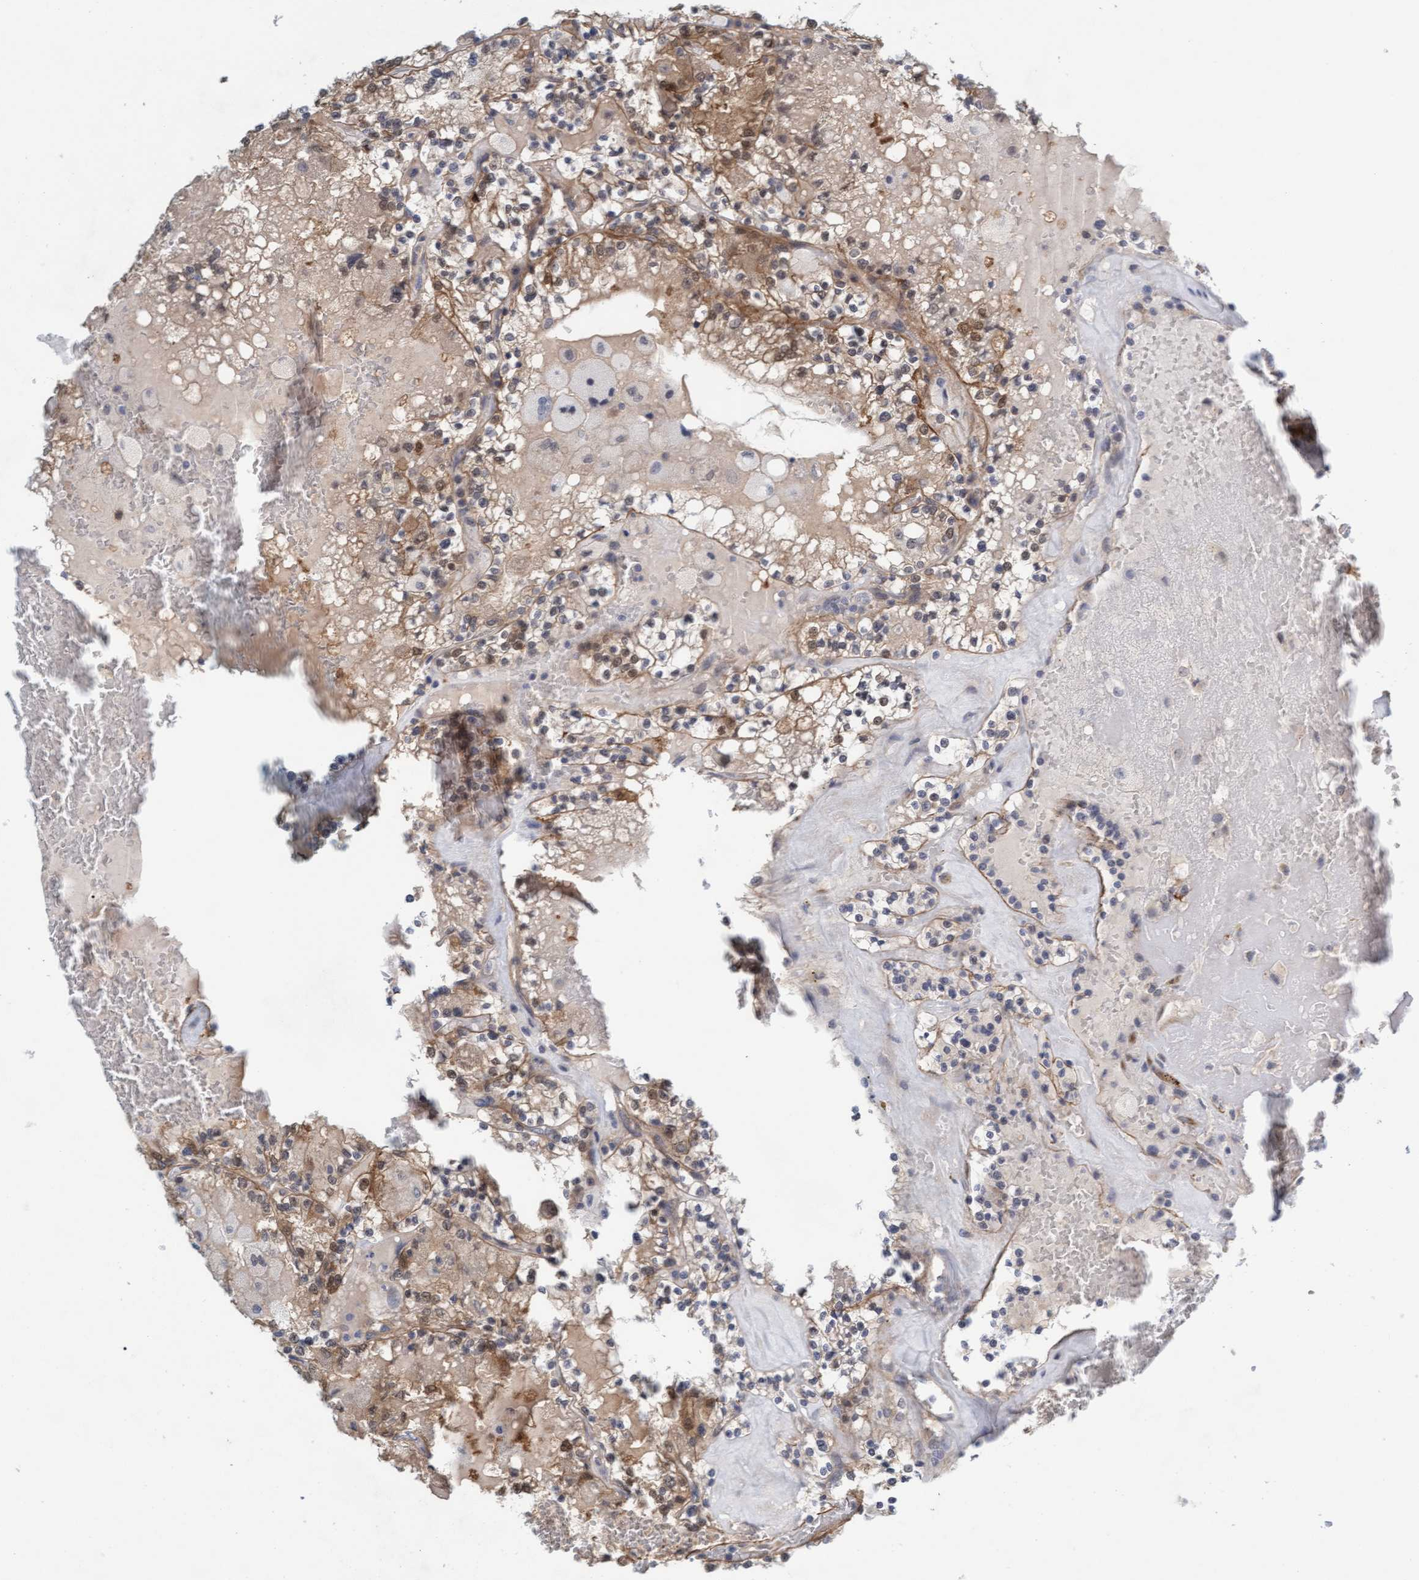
{"staining": {"intensity": "negative", "quantity": "none", "location": "none"}, "tissue": "renal cancer", "cell_type": "Tumor cells", "image_type": "cancer", "snomed": [{"axis": "morphology", "description": "Adenocarcinoma, NOS"}, {"axis": "topography", "description": "Kidney"}], "caption": "IHC of adenocarcinoma (renal) demonstrates no positivity in tumor cells.", "gene": "TSTD2", "patient": {"sex": "female", "age": 56}}